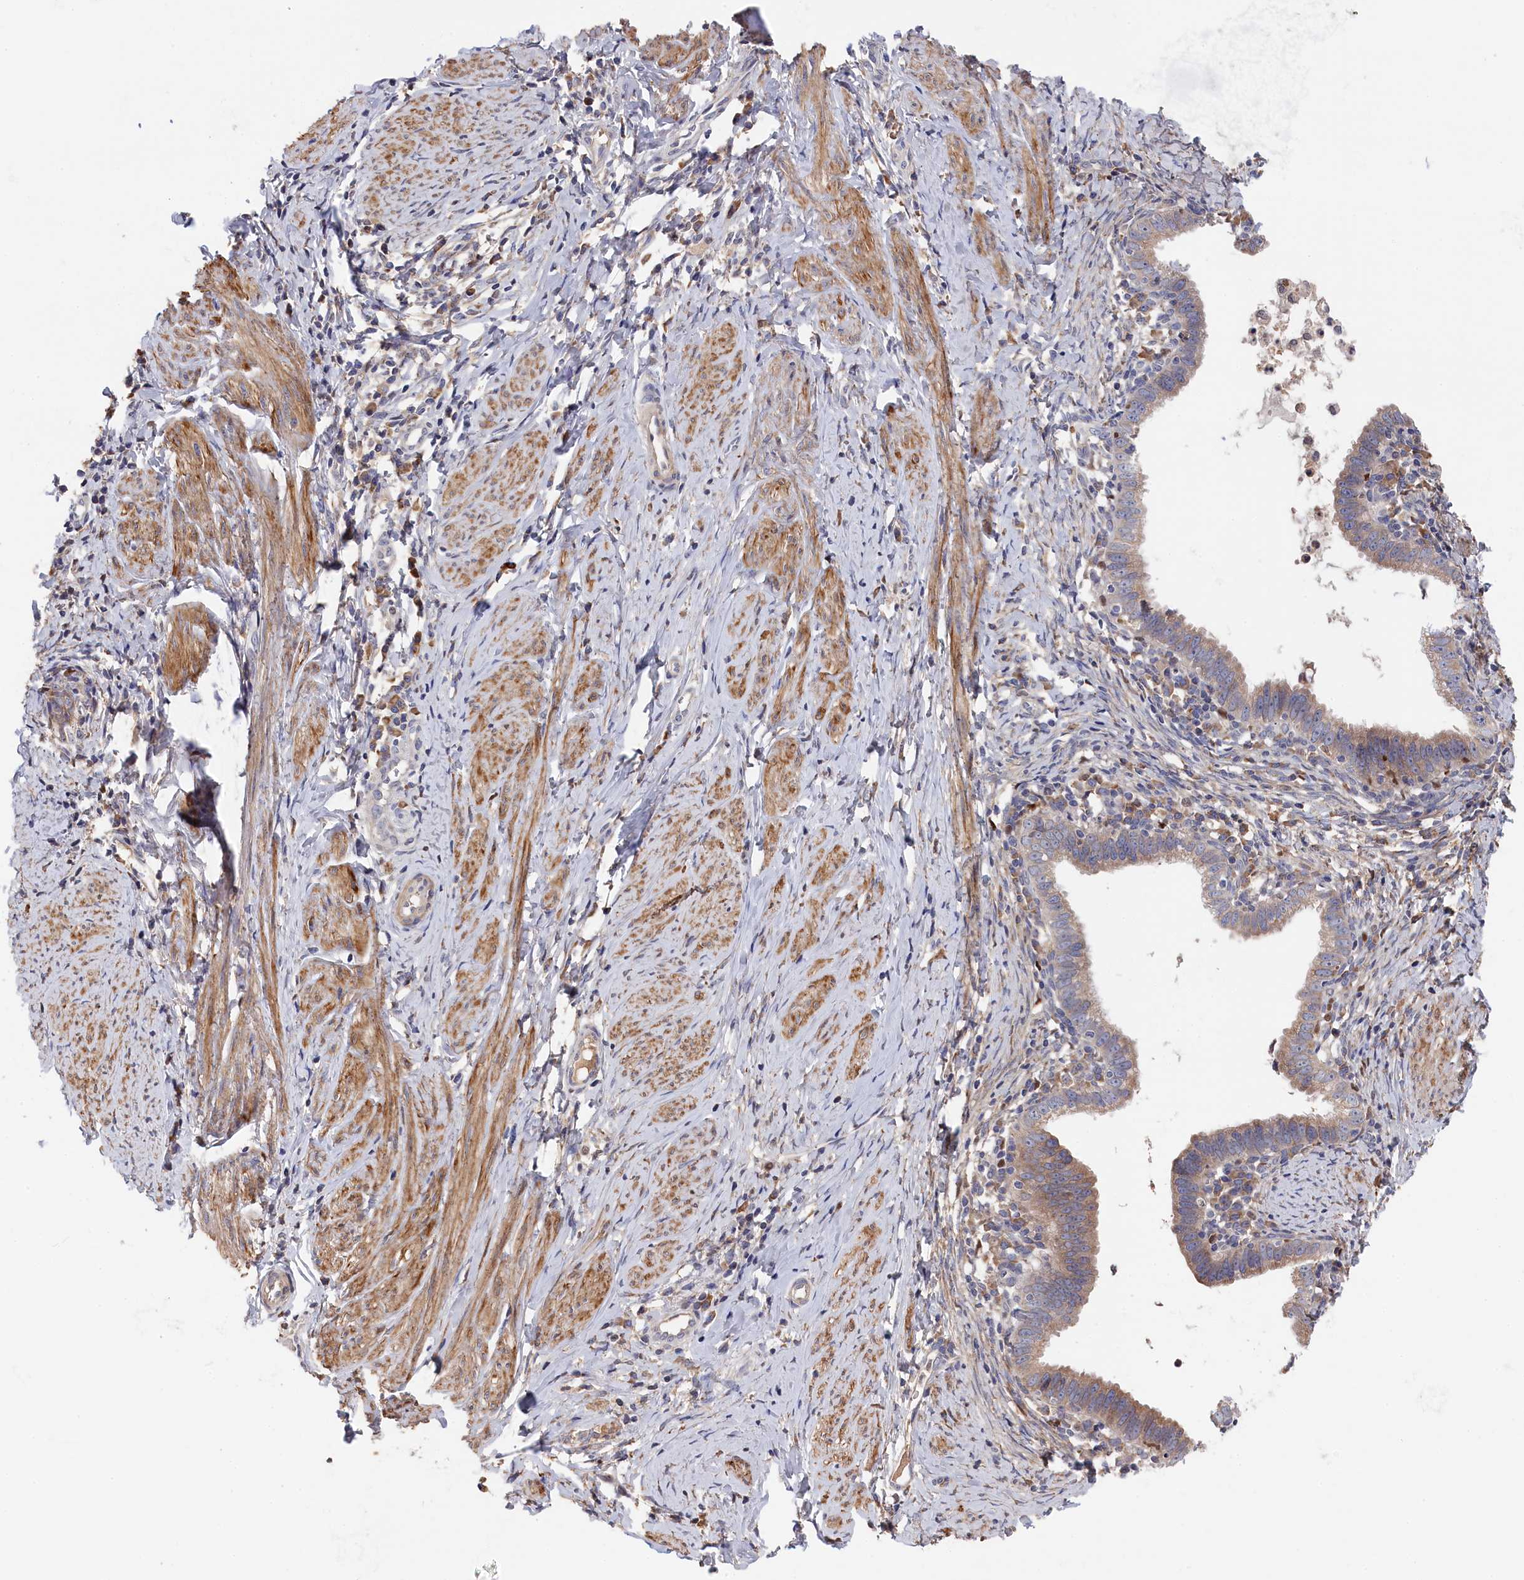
{"staining": {"intensity": "weak", "quantity": ">75%", "location": "cytoplasmic/membranous"}, "tissue": "cervical cancer", "cell_type": "Tumor cells", "image_type": "cancer", "snomed": [{"axis": "morphology", "description": "Adenocarcinoma, NOS"}, {"axis": "topography", "description": "Cervix"}], "caption": "Weak cytoplasmic/membranous protein staining is appreciated in about >75% of tumor cells in cervical adenocarcinoma. (brown staining indicates protein expression, while blue staining denotes nuclei).", "gene": "CYB5D2", "patient": {"sex": "female", "age": 36}}